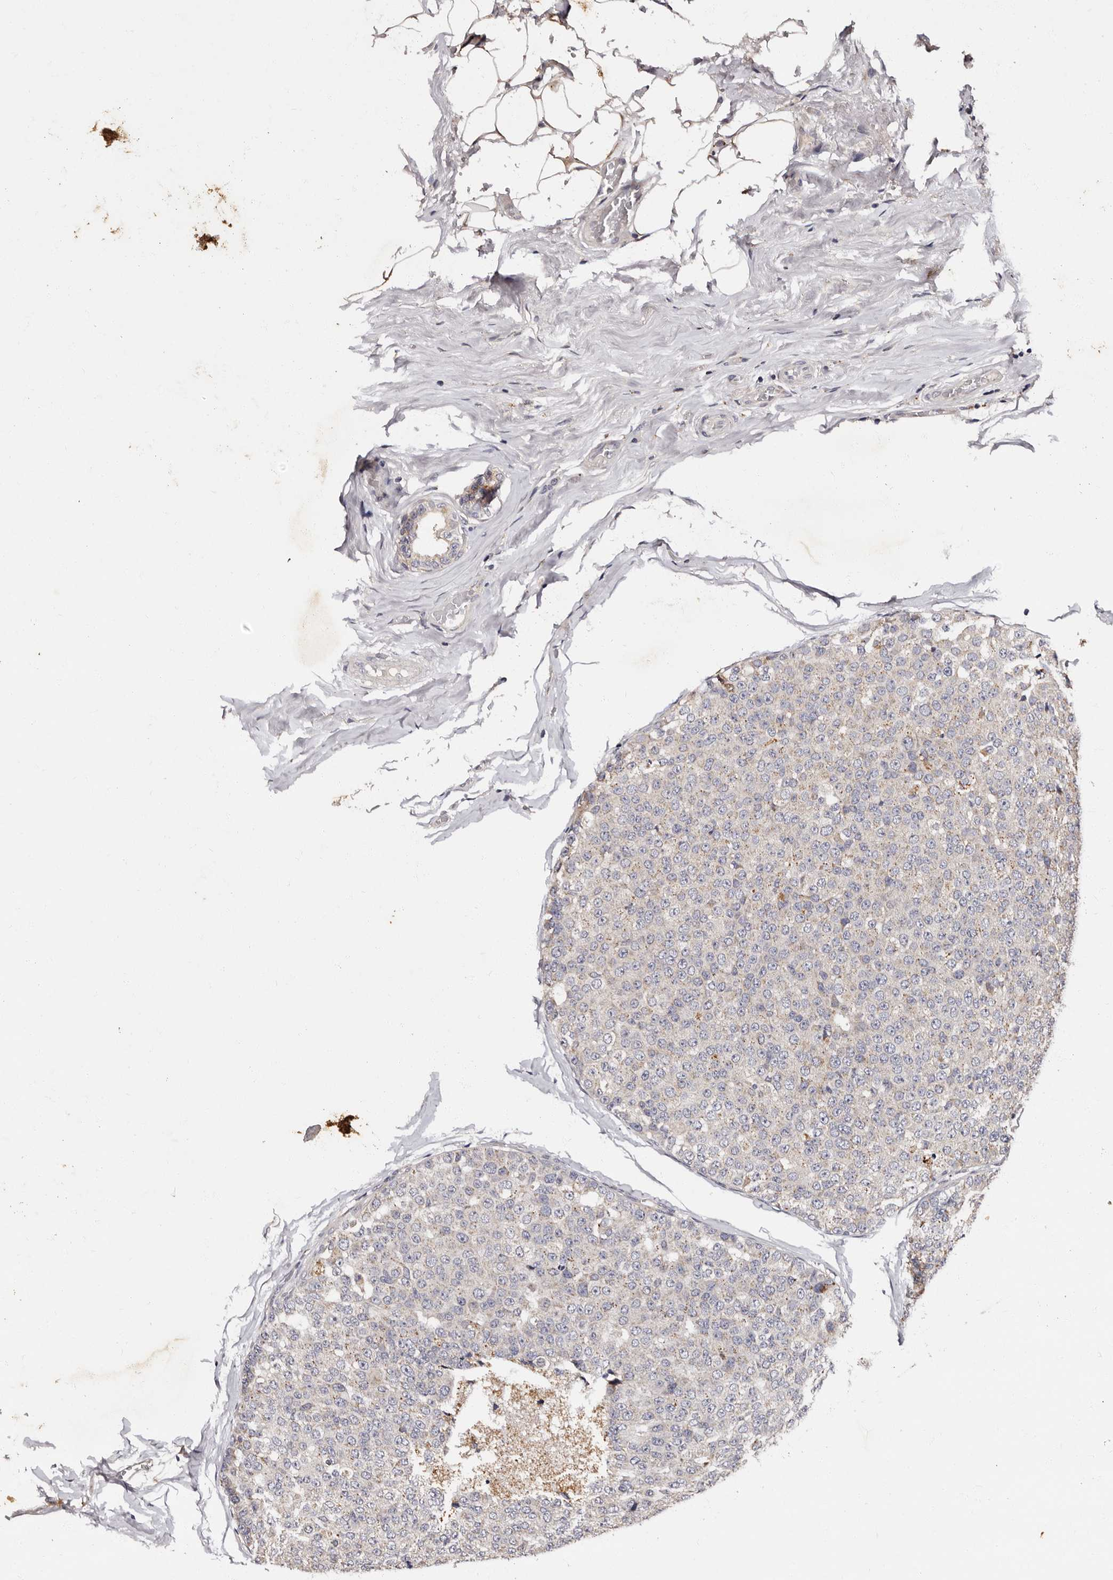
{"staining": {"intensity": "negative", "quantity": "none", "location": "none"}, "tissue": "breast cancer", "cell_type": "Tumor cells", "image_type": "cancer", "snomed": [{"axis": "morphology", "description": "Normal tissue, NOS"}, {"axis": "morphology", "description": "Duct carcinoma"}, {"axis": "topography", "description": "Breast"}], "caption": "Tumor cells are negative for brown protein staining in breast cancer. (DAB IHC with hematoxylin counter stain).", "gene": "ADCK5", "patient": {"sex": "female", "age": 43}}